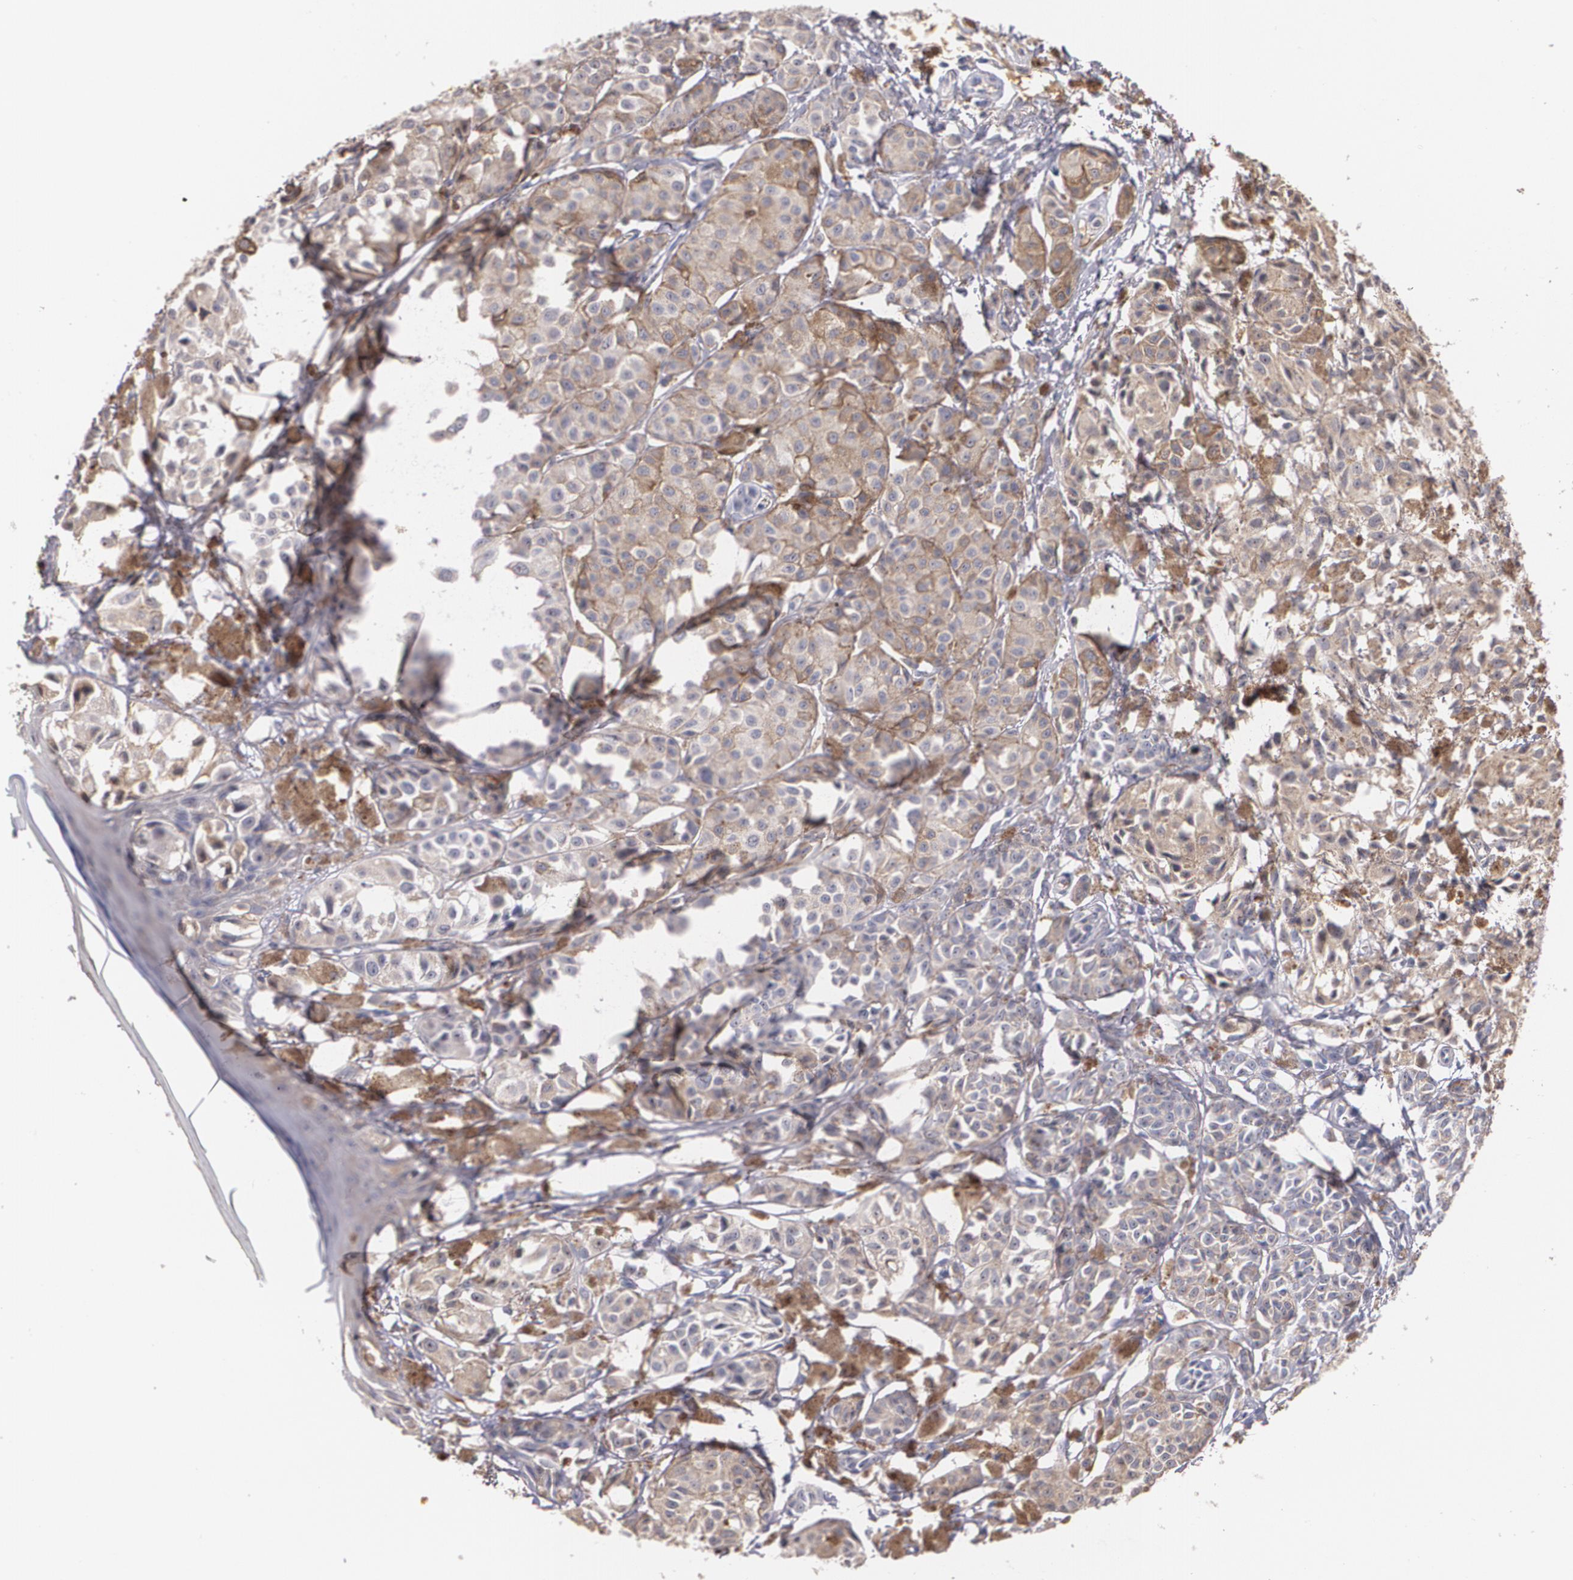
{"staining": {"intensity": "weak", "quantity": "25%-75%", "location": "cytoplasmic/membranous"}, "tissue": "melanoma", "cell_type": "Tumor cells", "image_type": "cancer", "snomed": [{"axis": "morphology", "description": "Malignant melanoma, NOS"}, {"axis": "topography", "description": "Skin"}], "caption": "Malignant melanoma stained with IHC exhibits weak cytoplasmic/membranous staining in about 25%-75% of tumor cells. The protein of interest is shown in brown color, while the nuclei are stained blue.", "gene": "AMBP", "patient": {"sex": "male", "age": 76}}